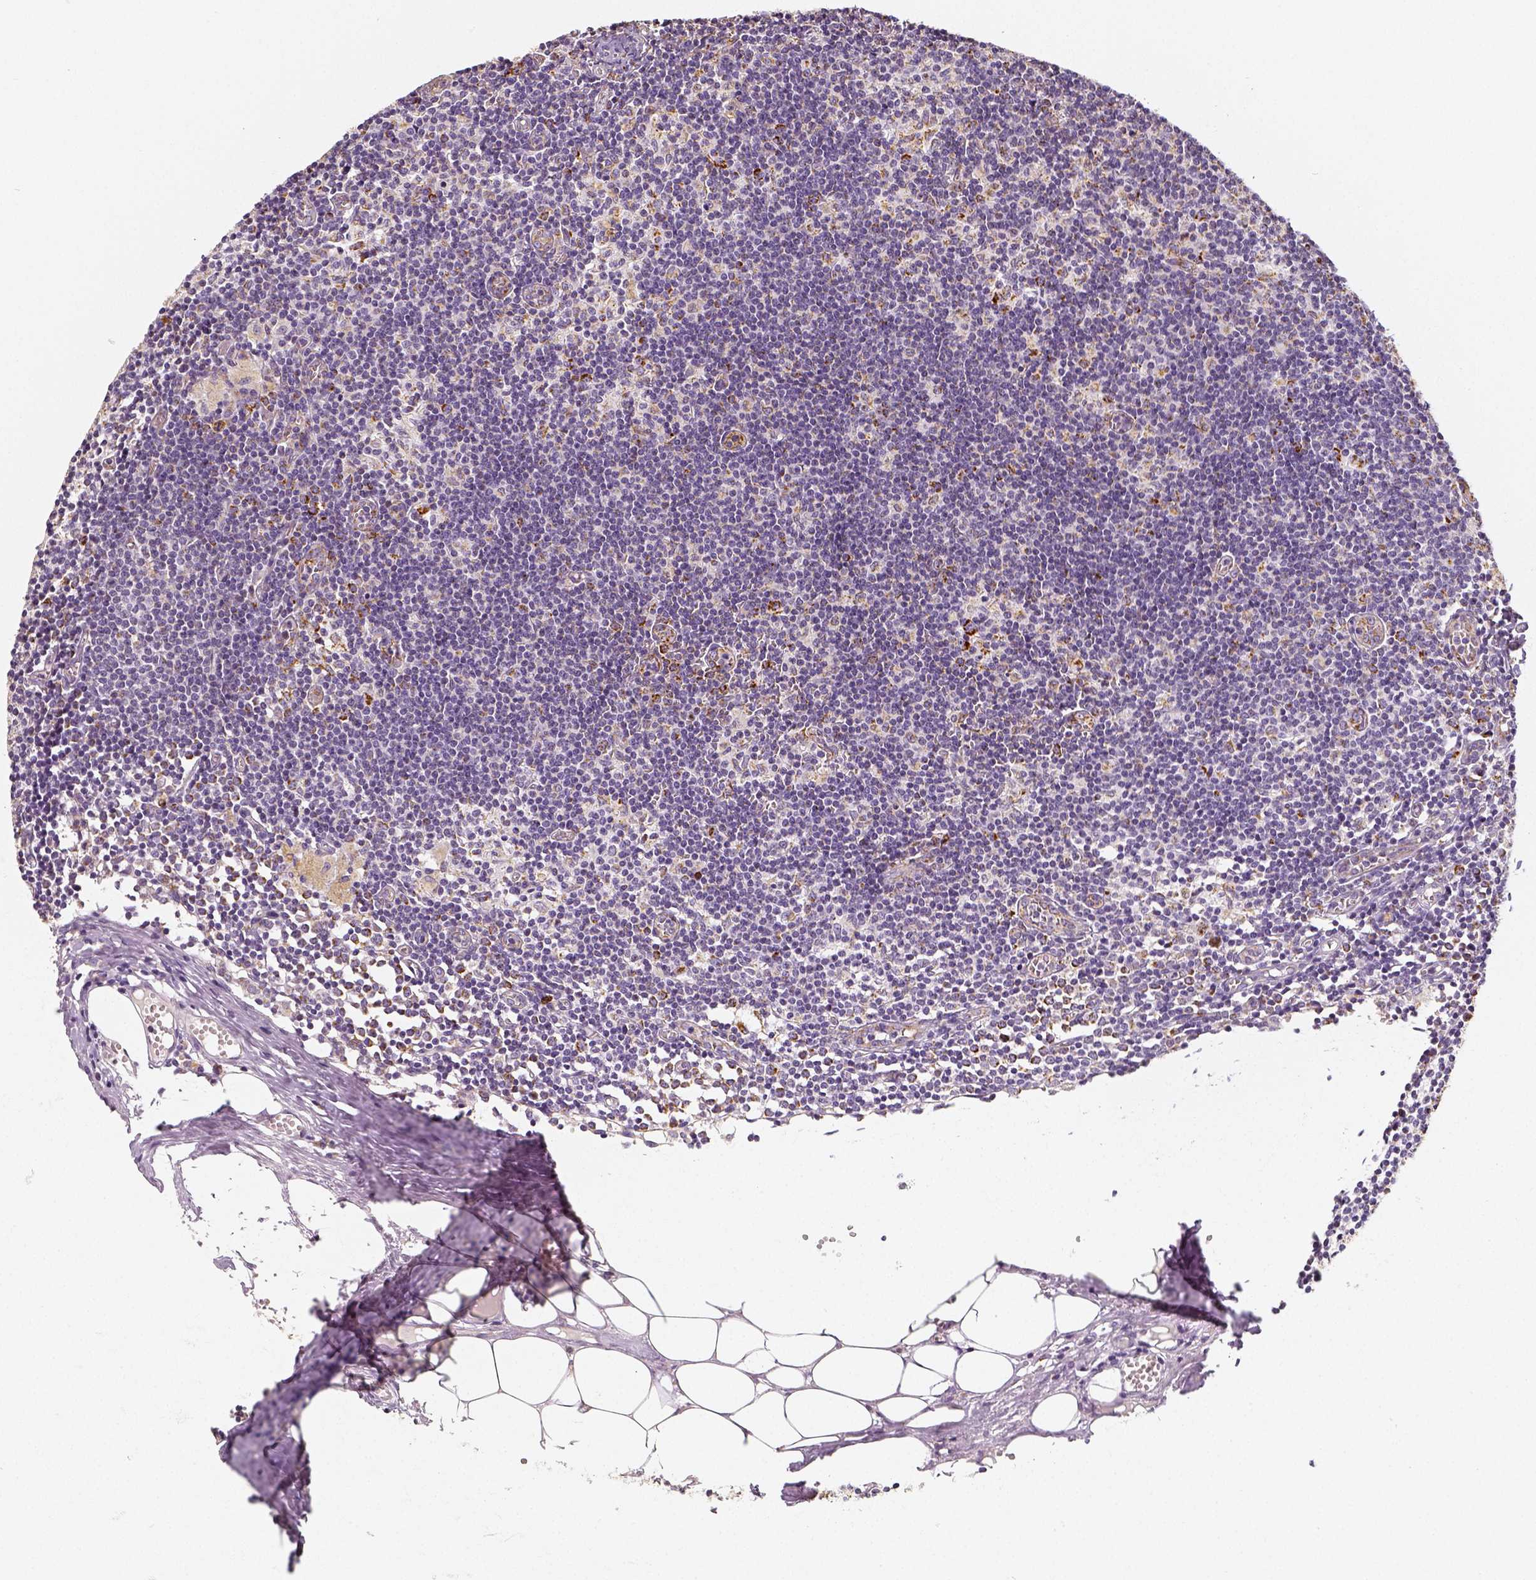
{"staining": {"intensity": "strong", "quantity": "<25%", "location": "cytoplasmic/membranous"}, "tissue": "lymph node", "cell_type": "Non-germinal center cells", "image_type": "normal", "snomed": [{"axis": "morphology", "description": "Normal tissue, NOS"}, {"axis": "topography", "description": "Lymph node"}], "caption": "Immunohistochemical staining of unremarkable lymph node displays strong cytoplasmic/membranous protein expression in approximately <25% of non-germinal center cells.", "gene": "PGAM5", "patient": {"sex": "female", "age": 52}}